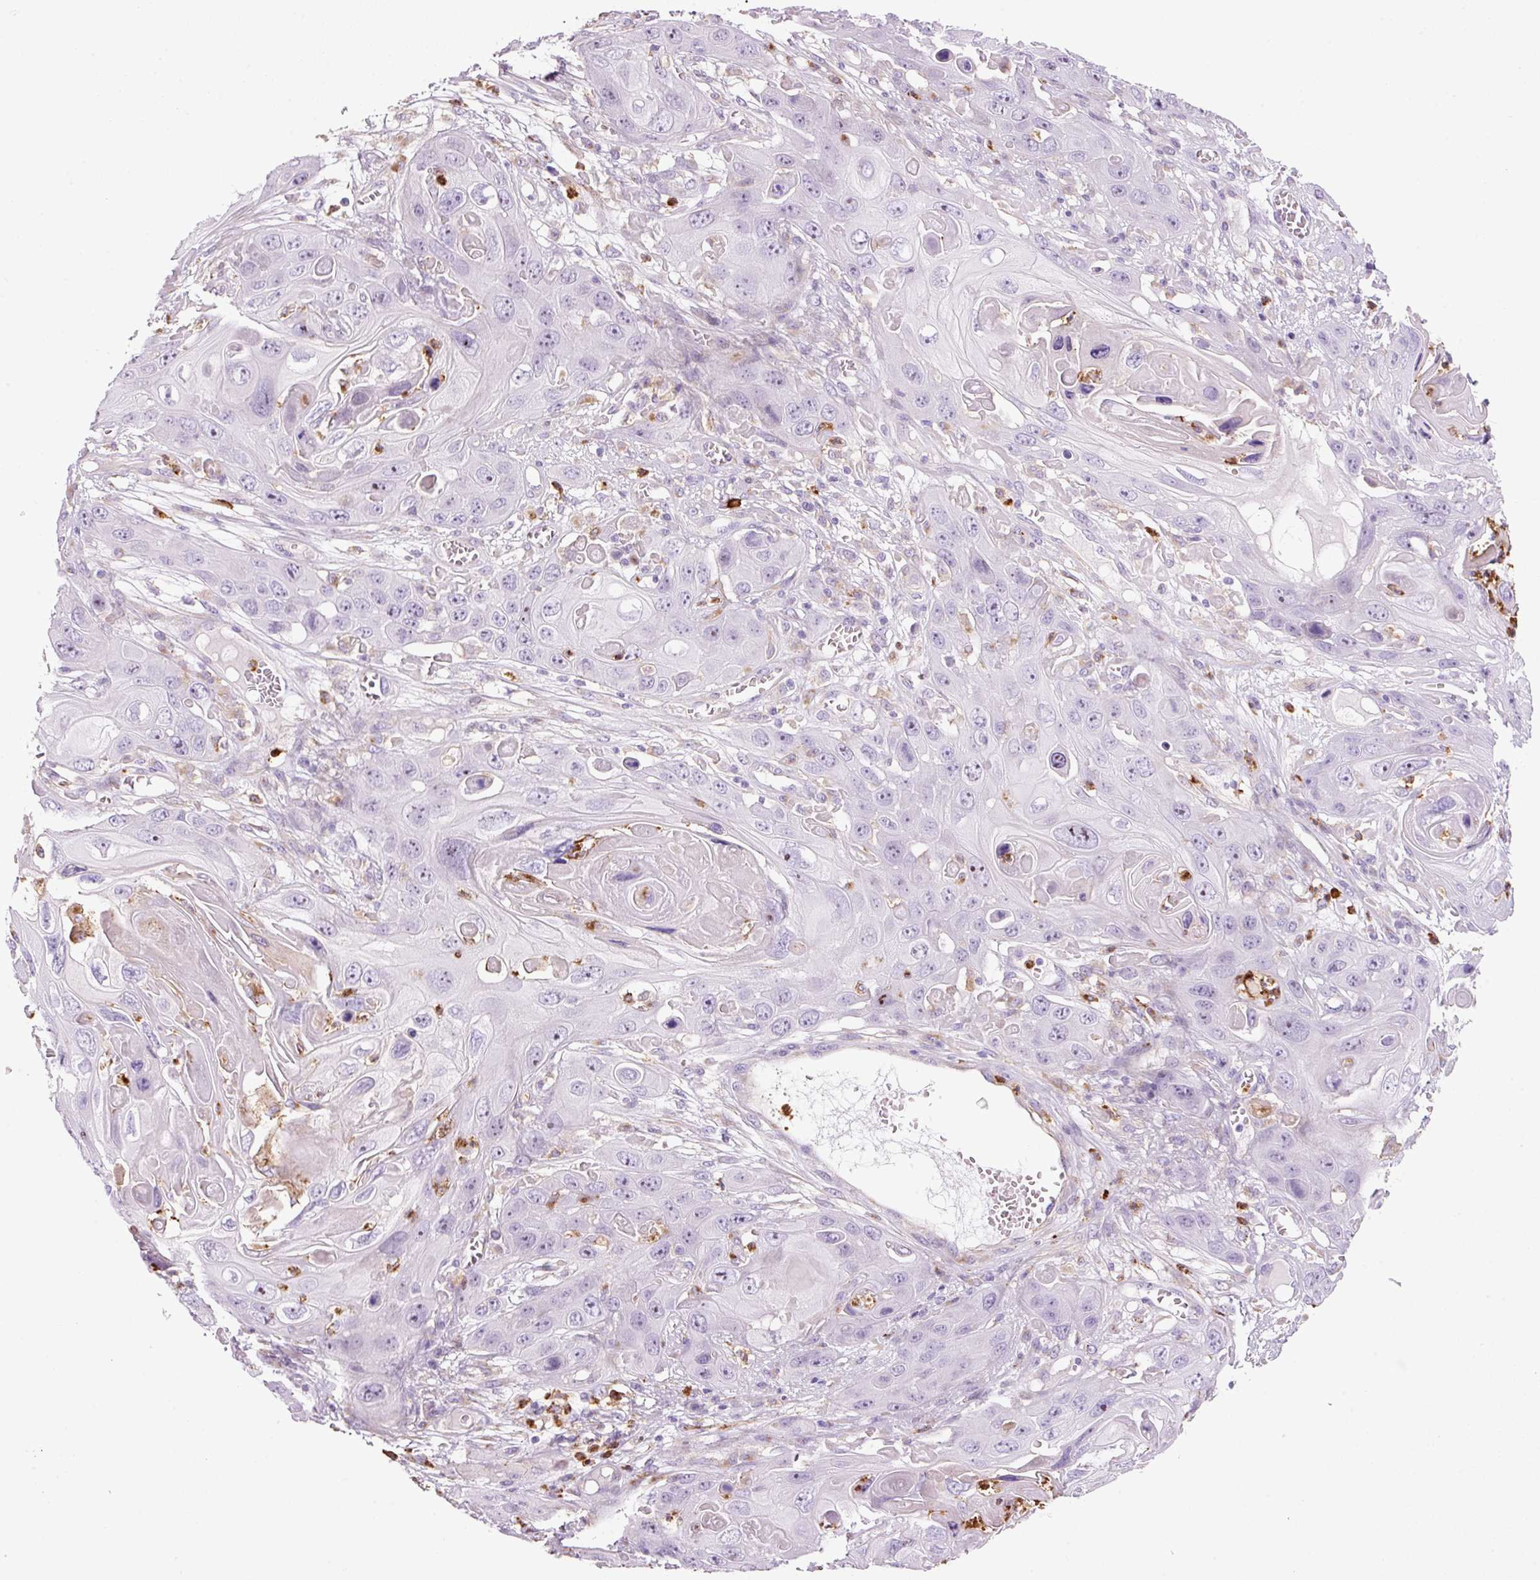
{"staining": {"intensity": "negative", "quantity": "none", "location": "none"}, "tissue": "skin cancer", "cell_type": "Tumor cells", "image_type": "cancer", "snomed": [{"axis": "morphology", "description": "Squamous cell carcinoma, NOS"}, {"axis": "topography", "description": "Skin"}], "caption": "Immunohistochemistry (IHC) of human squamous cell carcinoma (skin) demonstrates no staining in tumor cells.", "gene": "TMC8", "patient": {"sex": "male", "age": 55}}